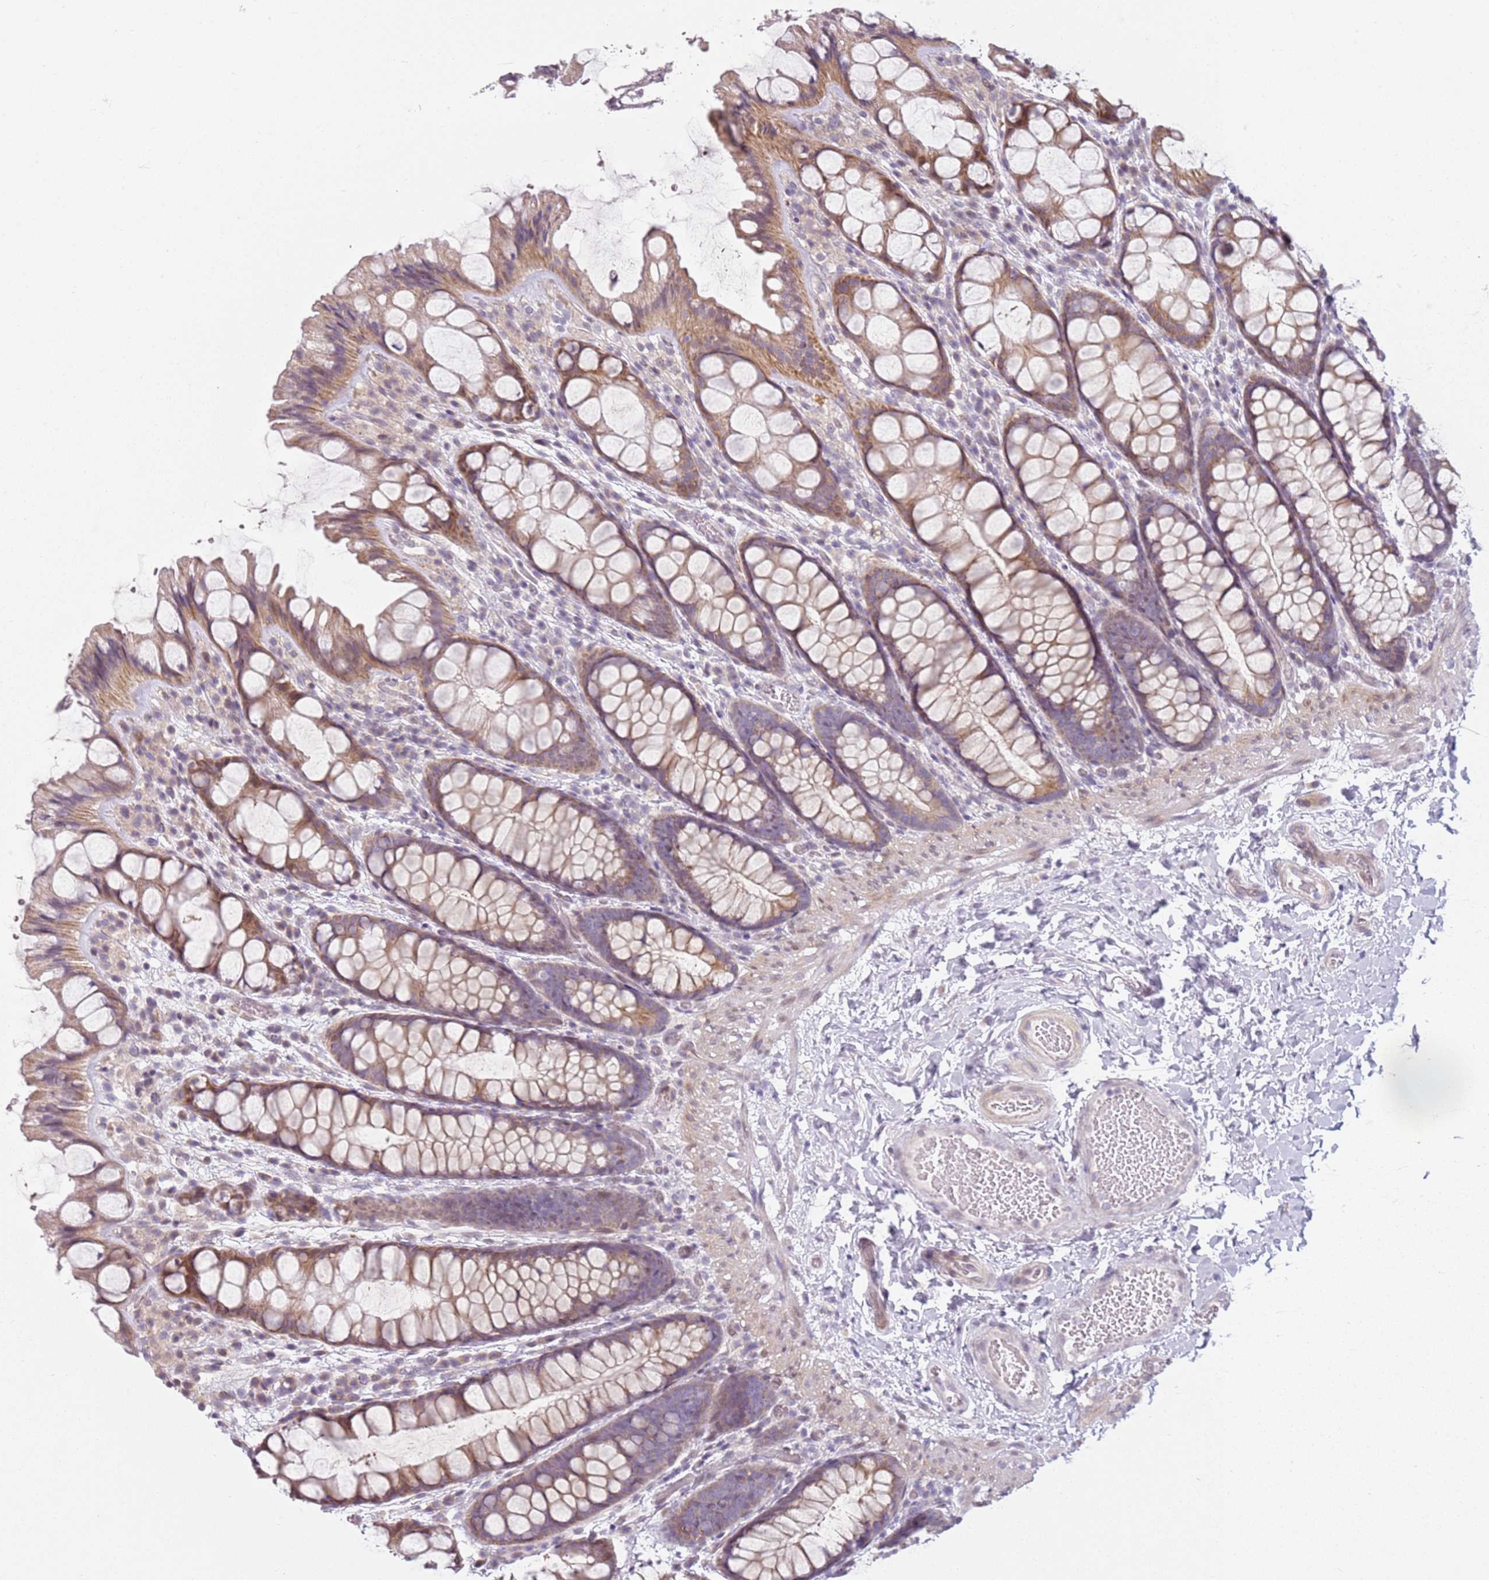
{"staining": {"intensity": "weak", "quantity": ">75%", "location": "cytoplasmic/membranous"}, "tissue": "colon", "cell_type": "Endothelial cells", "image_type": "normal", "snomed": [{"axis": "morphology", "description": "Normal tissue, NOS"}, {"axis": "topography", "description": "Colon"}], "caption": "A low amount of weak cytoplasmic/membranous staining is seen in approximately >75% of endothelial cells in normal colon.", "gene": "DEFB116", "patient": {"sex": "male", "age": 47}}